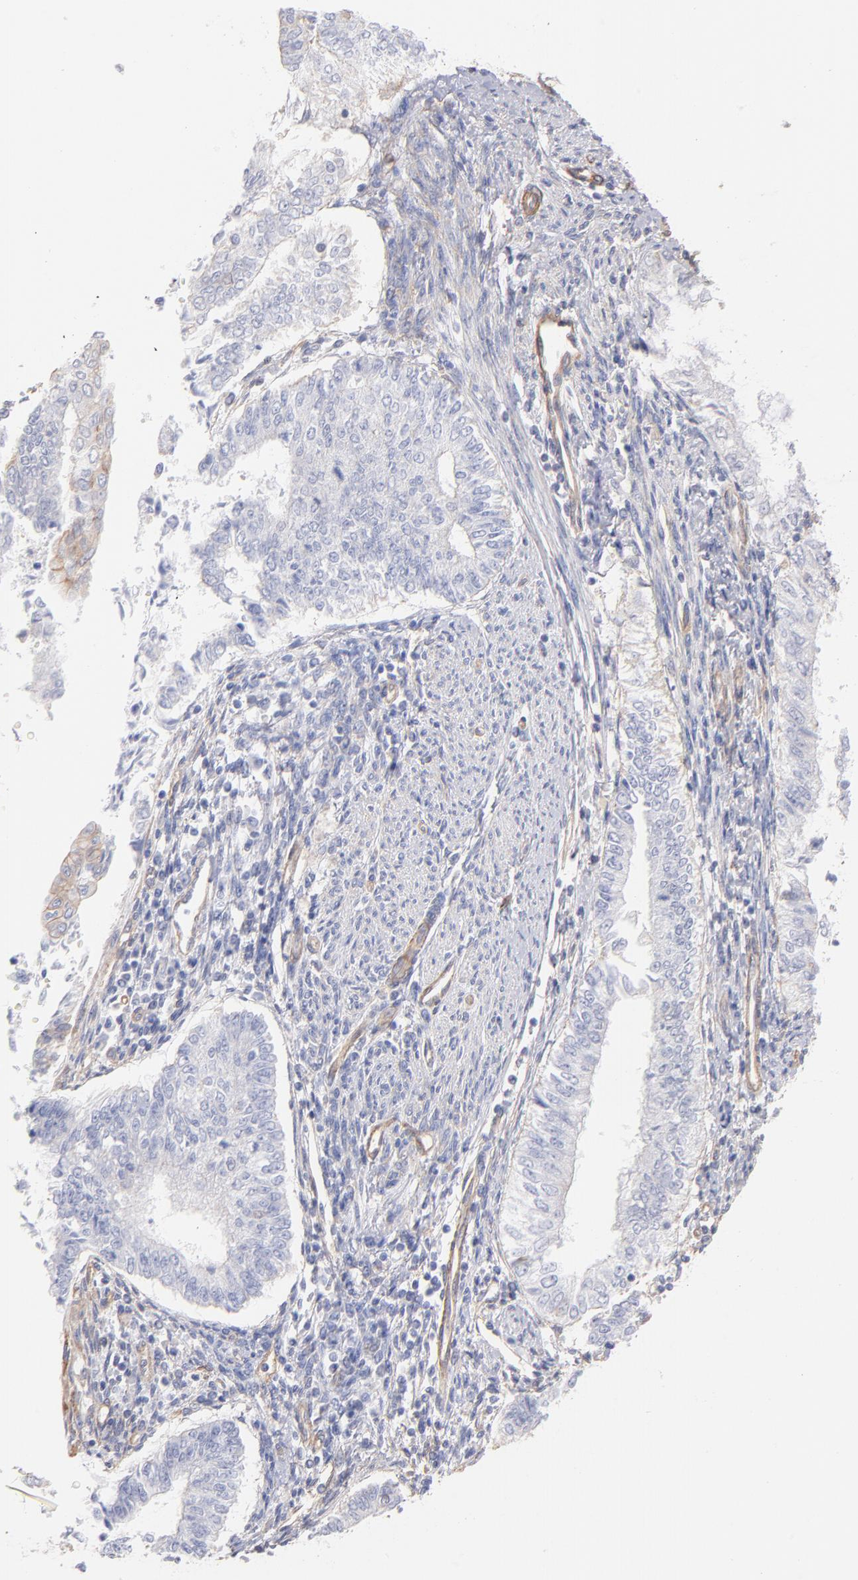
{"staining": {"intensity": "weak", "quantity": "25%-75%", "location": "cytoplasmic/membranous"}, "tissue": "endometrial cancer", "cell_type": "Tumor cells", "image_type": "cancer", "snomed": [{"axis": "morphology", "description": "Adenocarcinoma, NOS"}, {"axis": "topography", "description": "Endometrium"}], "caption": "Brown immunohistochemical staining in endometrial cancer reveals weak cytoplasmic/membranous positivity in about 25%-75% of tumor cells.", "gene": "PLEC", "patient": {"sex": "female", "age": 66}}